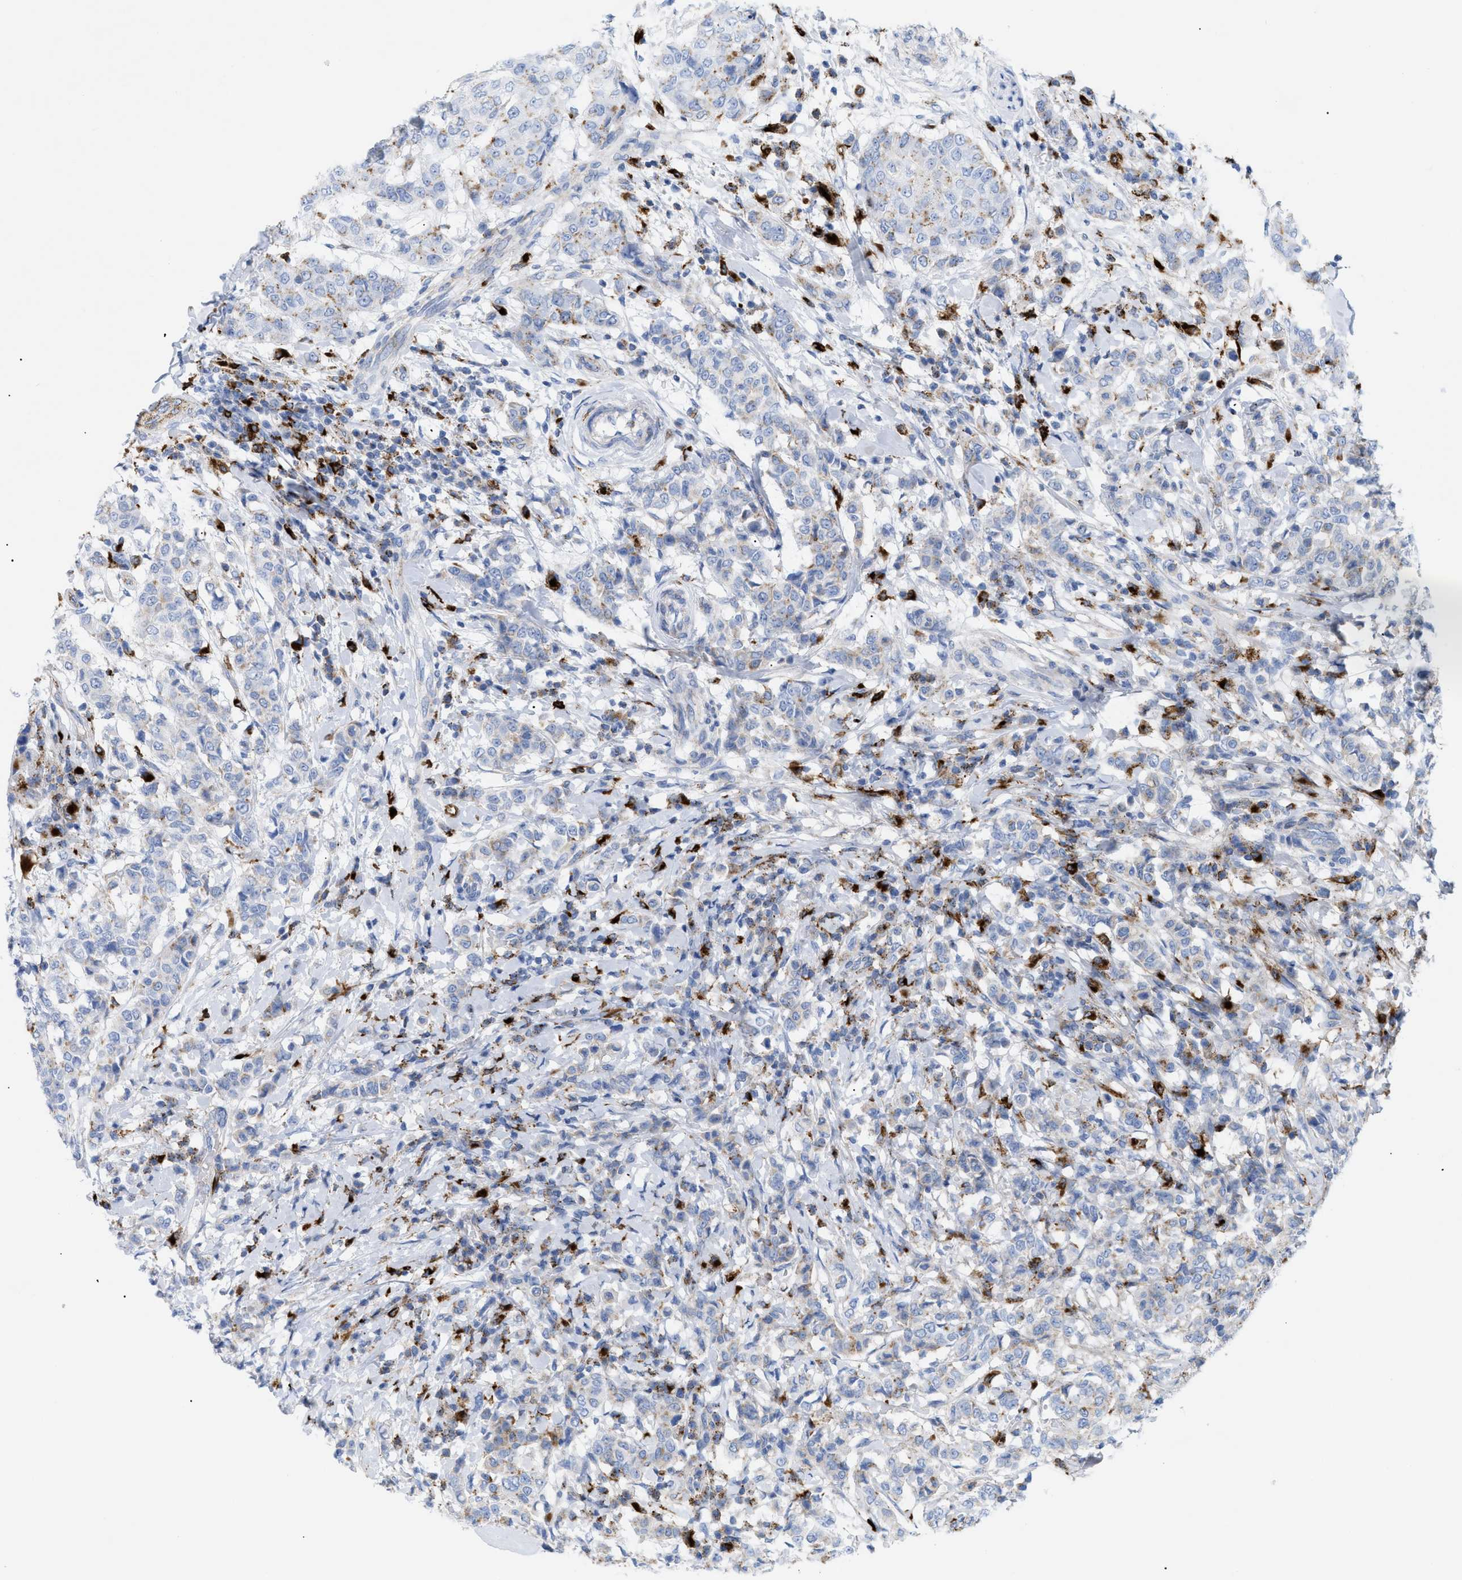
{"staining": {"intensity": "moderate", "quantity": "25%-75%", "location": "cytoplasmic/membranous"}, "tissue": "breast cancer", "cell_type": "Tumor cells", "image_type": "cancer", "snomed": [{"axis": "morphology", "description": "Duct carcinoma"}, {"axis": "topography", "description": "Breast"}], "caption": "Immunohistochemistry staining of breast cancer, which reveals medium levels of moderate cytoplasmic/membranous expression in approximately 25%-75% of tumor cells indicating moderate cytoplasmic/membranous protein expression. The staining was performed using DAB (brown) for protein detection and nuclei were counterstained in hematoxylin (blue).", "gene": "DRAM2", "patient": {"sex": "female", "age": 27}}